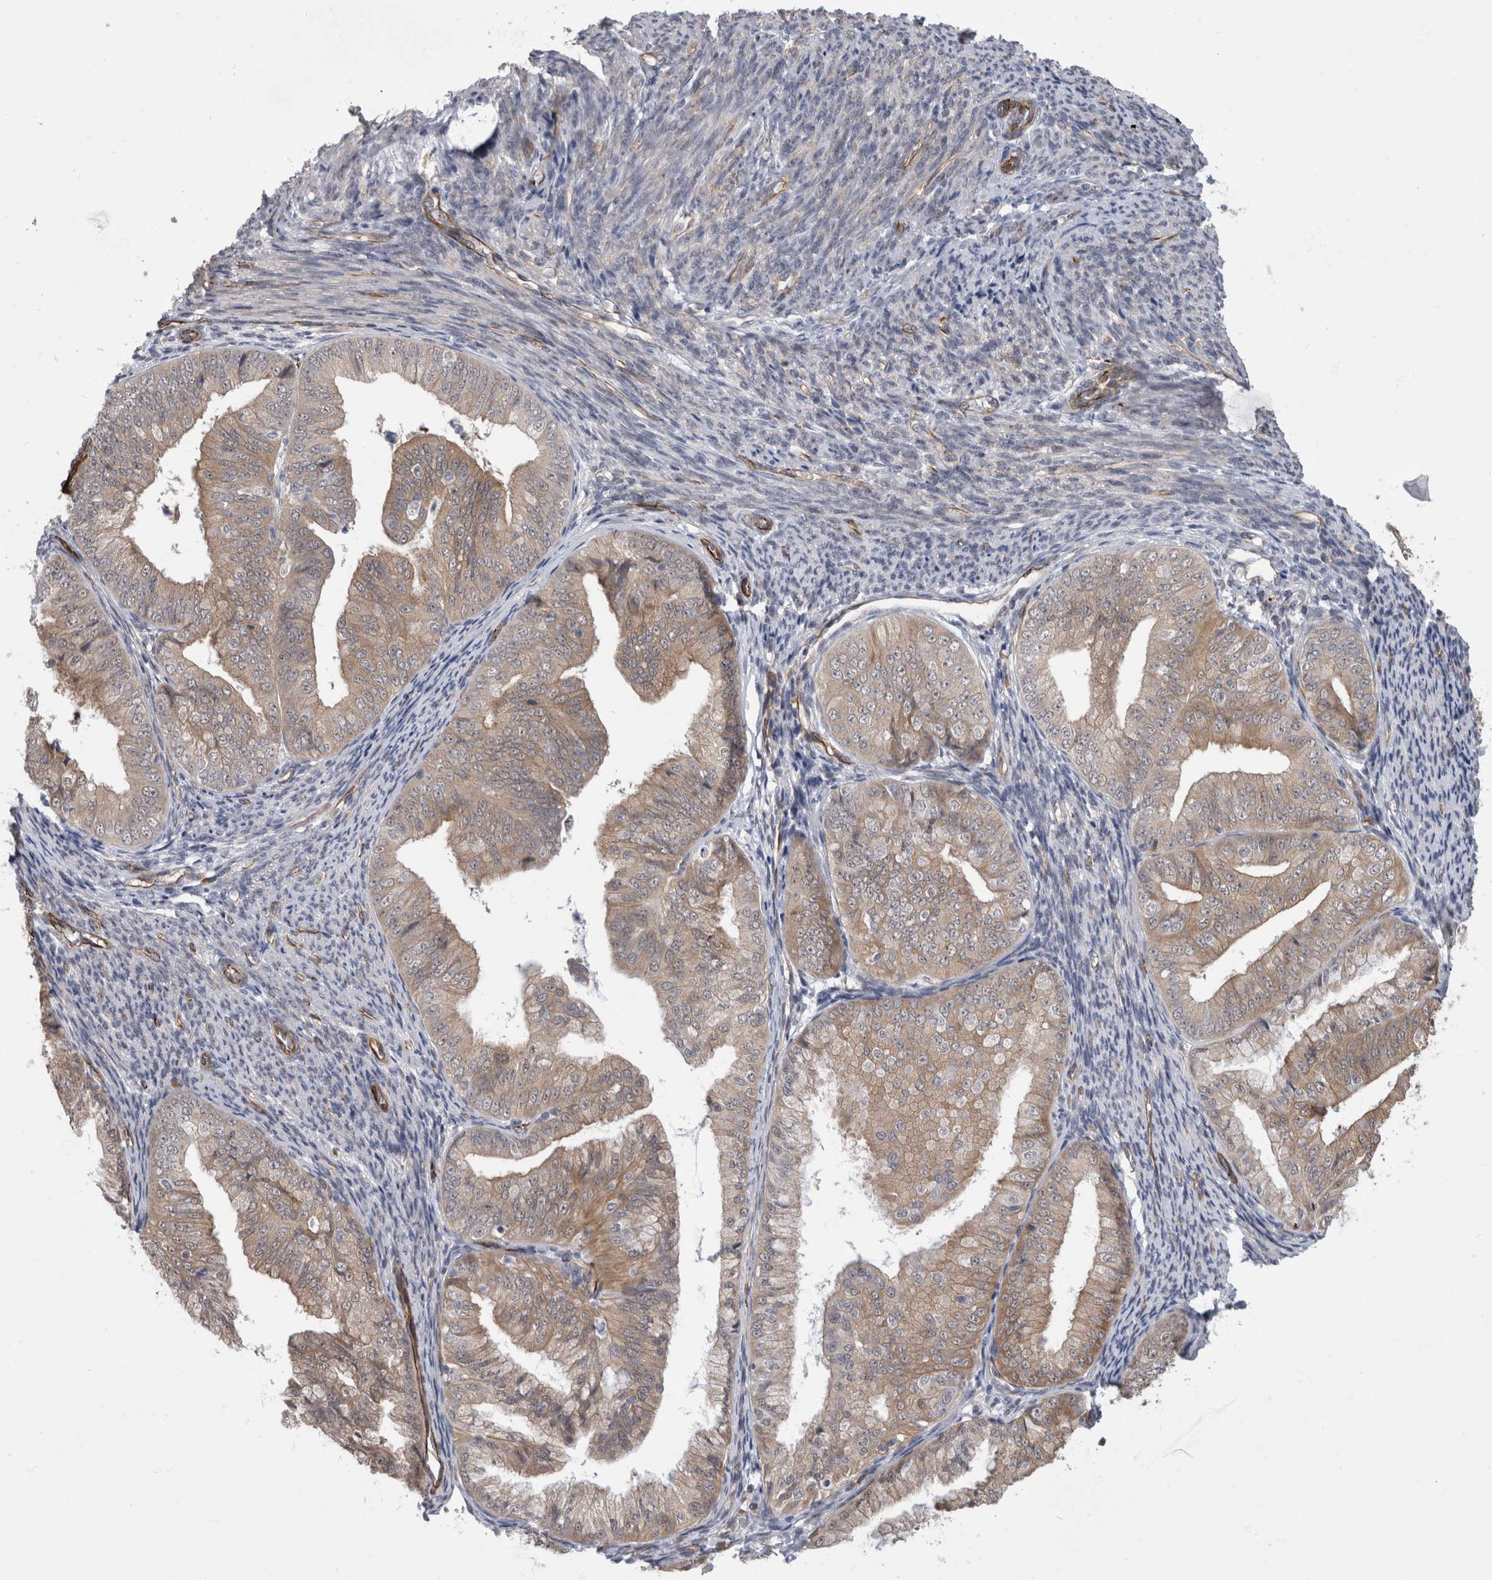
{"staining": {"intensity": "weak", "quantity": "25%-75%", "location": "cytoplasmic/membranous"}, "tissue": "endometrial cancer", "cell_type": "Tumor cells", "image_type": "cancer", "snomed": [{"axis": "morphology", "description": "Adenocarcinoma, NOS"}, {"axis": "topography", "description": "Endometrium"}], "caption": "High-magnification brightfield microscopy of endometrial cancer (adenocarcinoma) stained with DAB (3,3'-diaminobenzidine) (brown) and counterstained with hematoxylin (blue). tumor cells exhibit weak cytoplasmic/membranous staining is seen in approximately25%-75% of cells.", "gene": "FAM83H", "patient": {"sex": "female", "age": 63}}